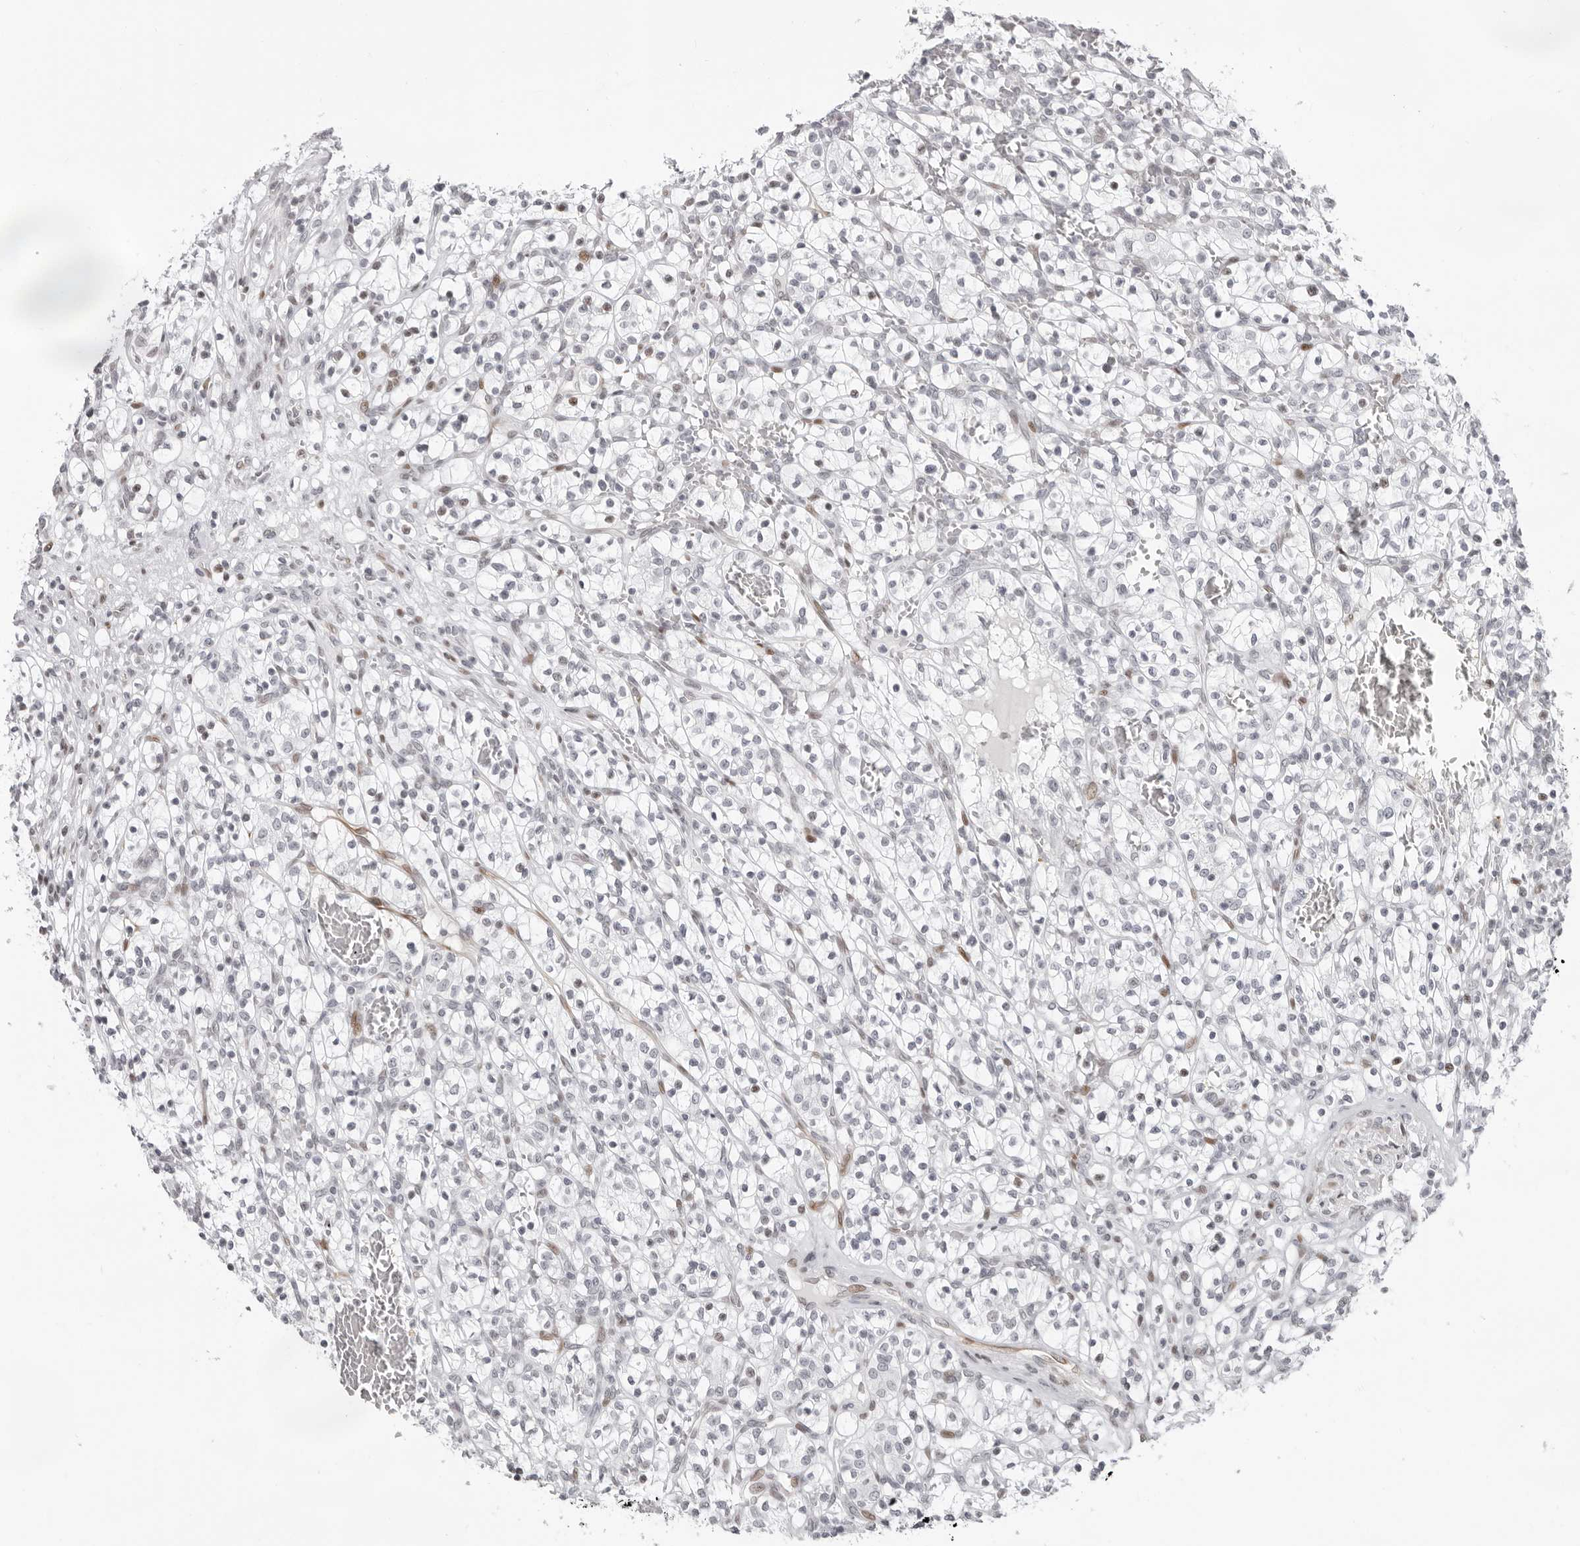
{"staining": {"intensity": "negative", "quantity": "none", "location": "none"}, "tissue": "renal cancer", "cell_type": "Tumor cells", "image_type": "cancer", "snomed": [{"axis": "morphology", "description": "Adenocarcinoma, NOS"}, {"axis": "topography", "description": "Kidney"}], "caption": "This is an immunohistochemistry (IHC) micrograph of adenocarcinoma (renal). There is no staining in tumor cells.", "gene": "NTPCR", "patient": {"sex": "female", "age": 57}}